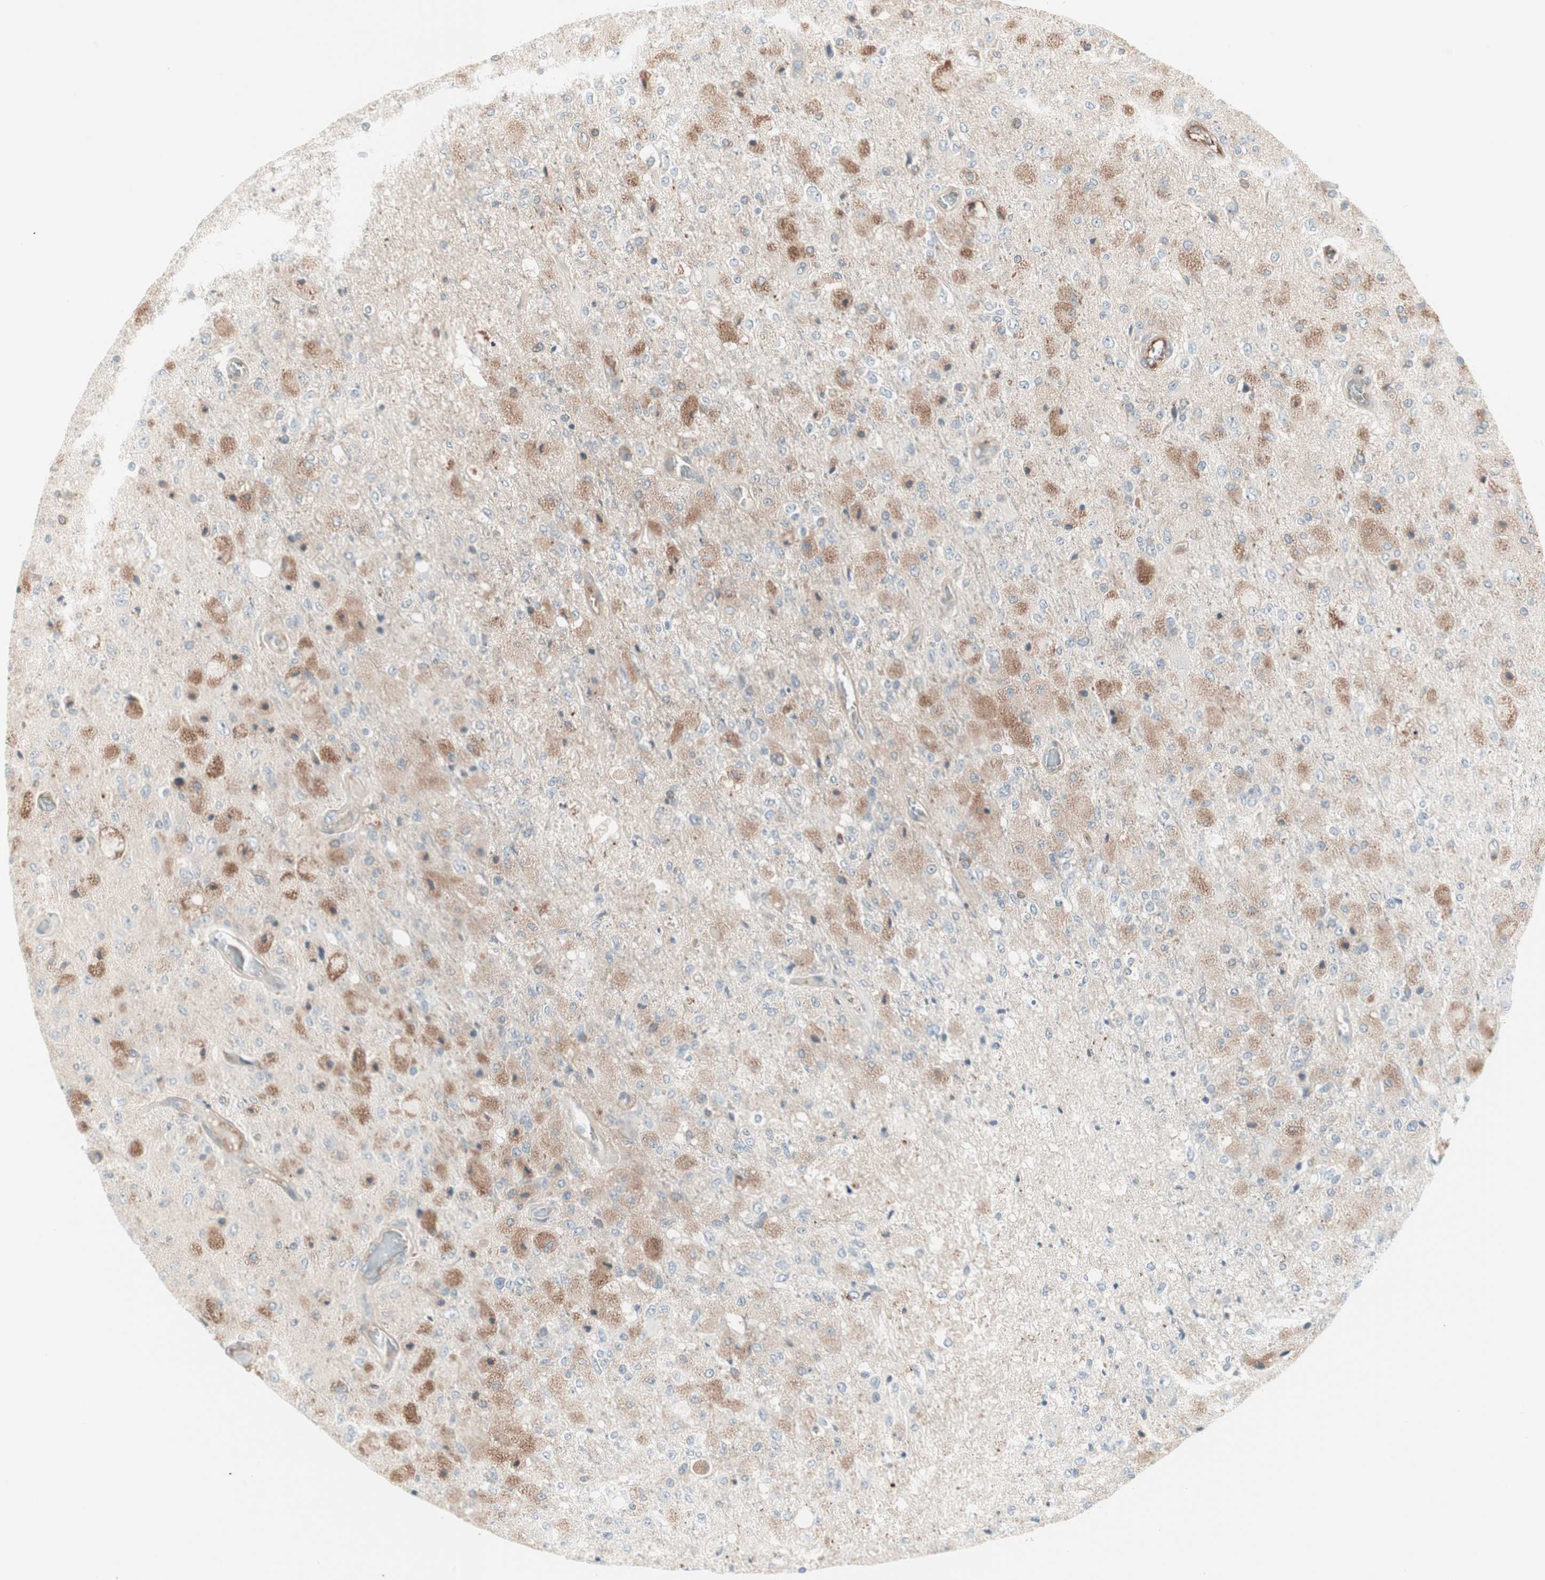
{"staining": {"intensity": "moderate", "quantity": "25%-75%", "location": "cytoplasmic/membranous"}, "tissue": "glioma", "cell_type": "Tumor cells", "image_type": "cancer", "snomed": [{"axis": "morphology", "description": "Normal tissue, NOS"}, {"axis": "morphology", "description": "Glioma, malignant, High grade"}, {"axis": "topography", "description": "Cerebral cortex"}], "caption": "The photomicrograph reveals a brown stain indicating the presence of a protein in the cytoplasmic/membranous of tumor cells in malignant glioma (high-grade).", "gene": "TCP11L1", "patient": {"sex": "male", "age": 77}}